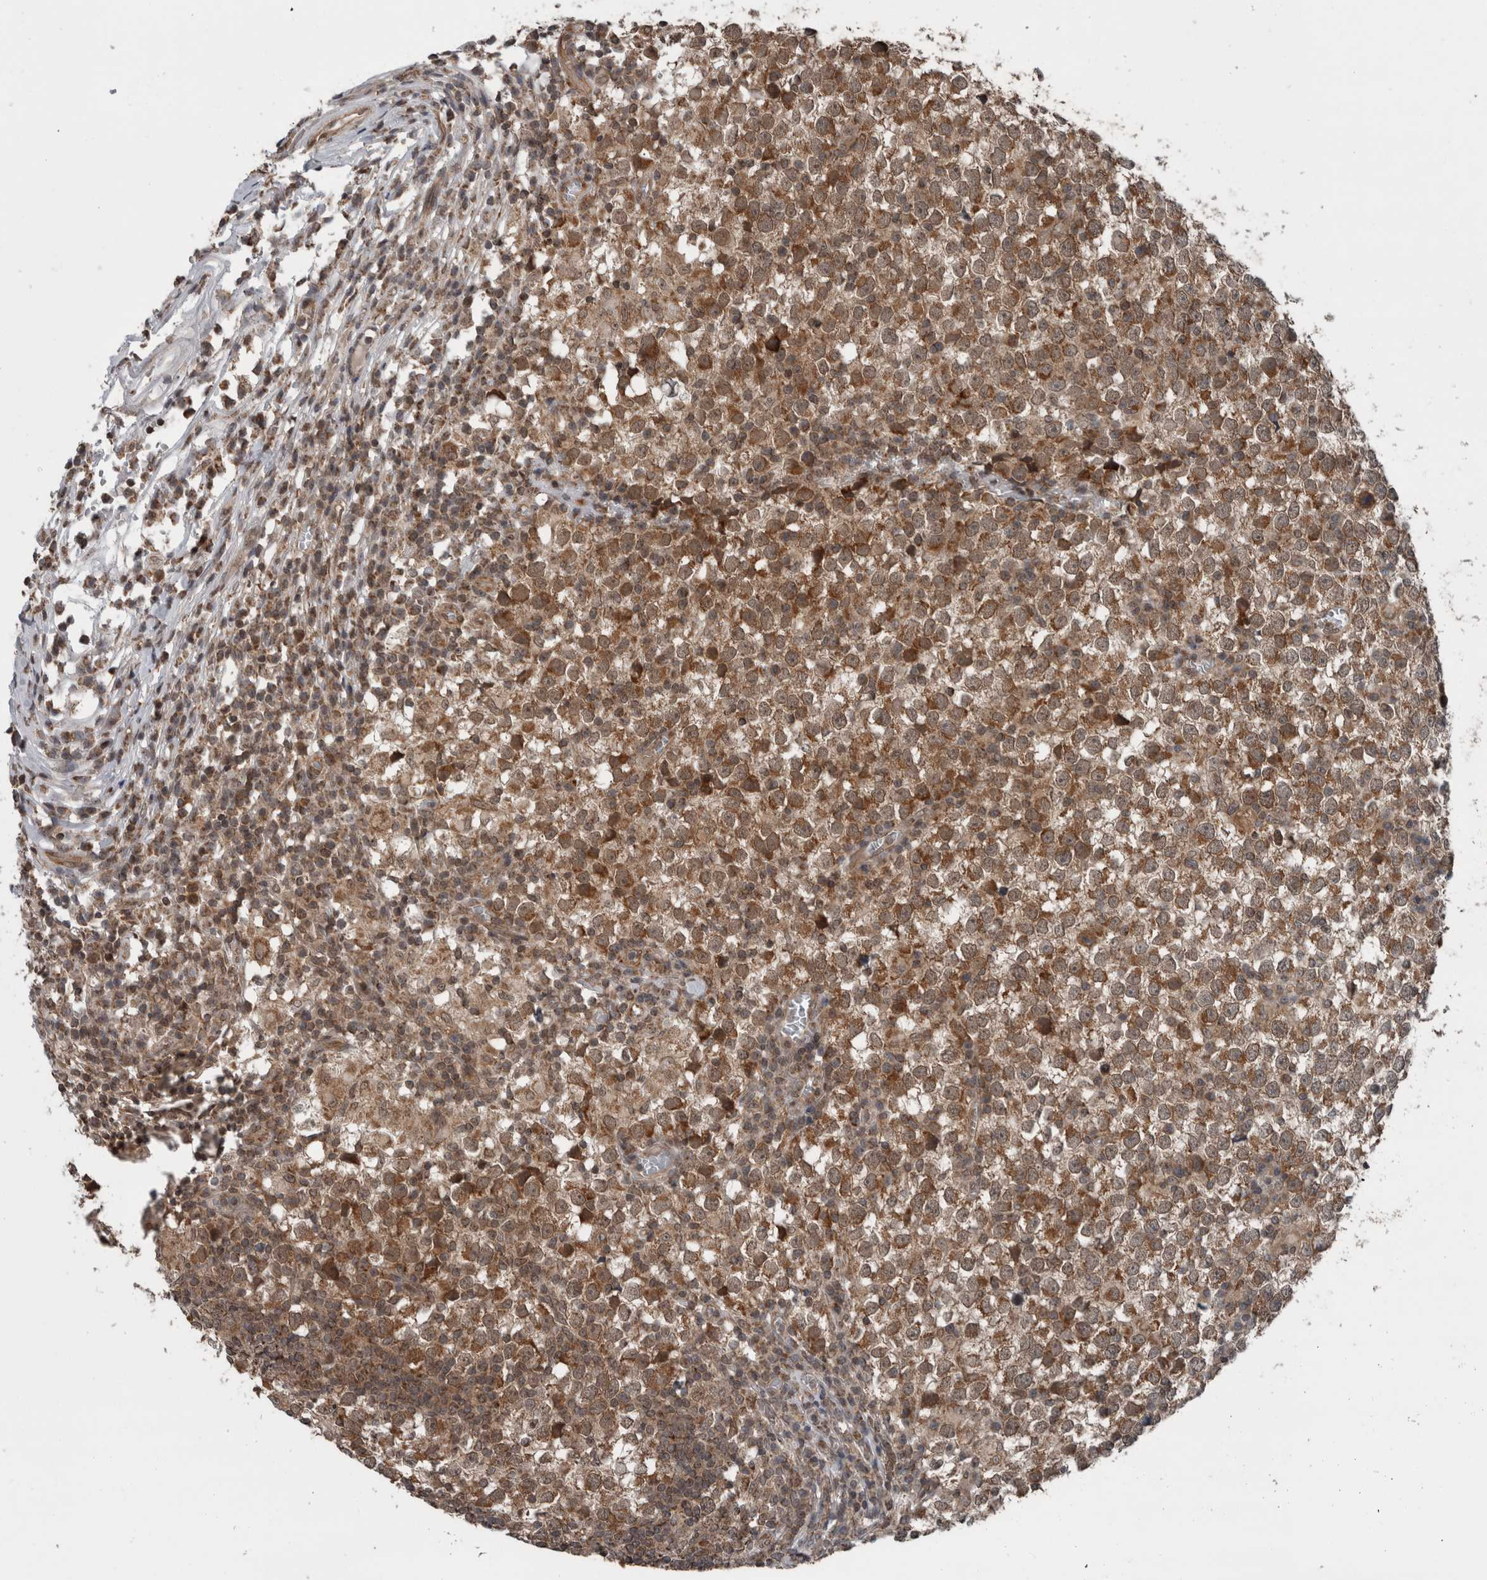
{"staining": {"intensity": "moderate", "quantity": ">75%", "location": "cytoplasmic/membranous"}, "tissue": "testis cancer", "cell_type": "Tumor cells", "image_type": "cancer", "snomed": [{"axis": "morphology", "description": "Seminoma, NOS"}, {"axis": "topography", "description": "Testis"}], "caption": "Protein expression analysis of testis cancer shows moderate cytoplasmic/membranous positivity in approximately >75% of tumor cells.", "gene": "ENY2", "patient": {"sex": "male", "age": 65}}